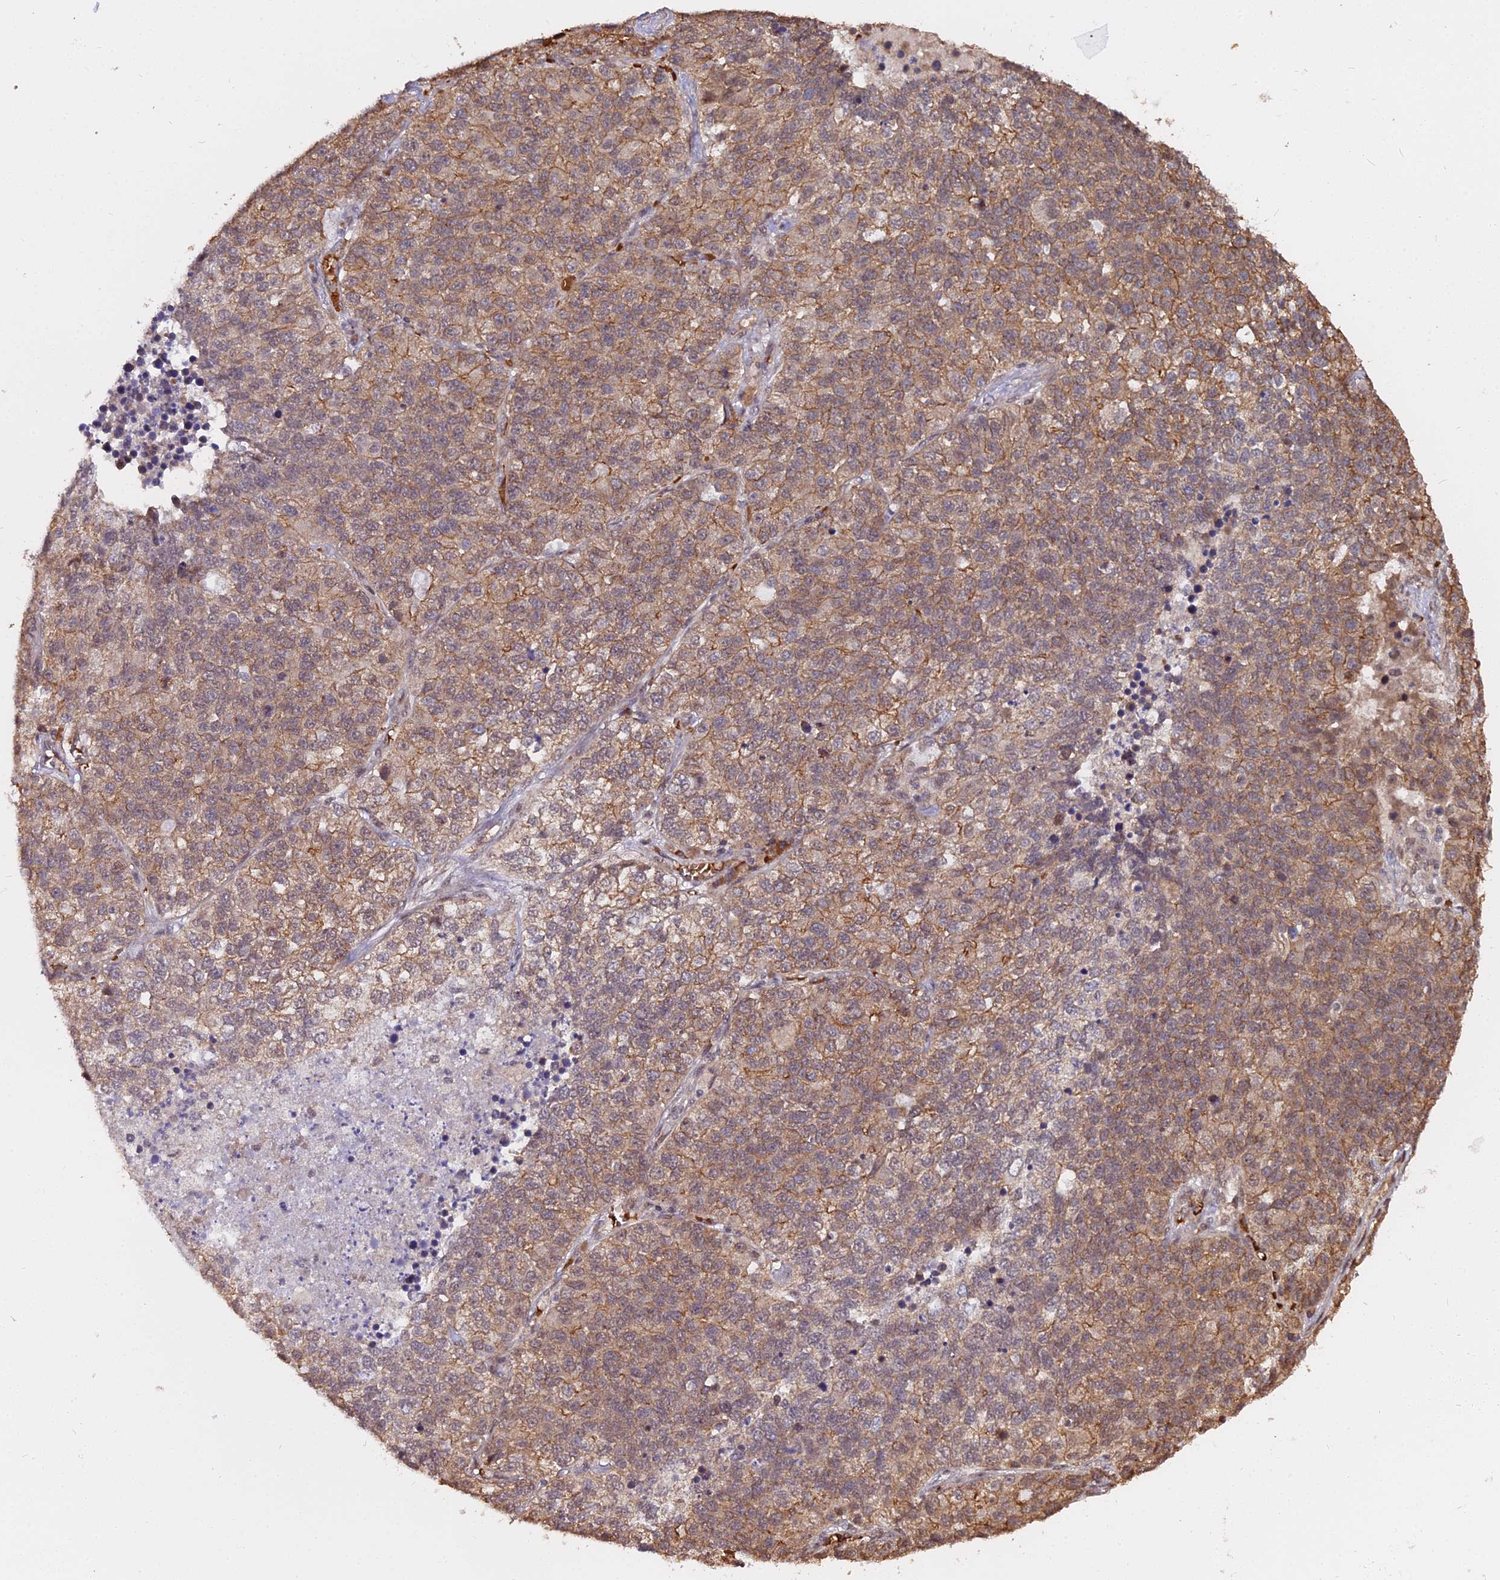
{"staining": {"intensity": "moderate", "quantity": "25%-75%", "location": "cytoplasmic/membranous"}, "tissue": "lung cancer", "cell_type": "Tumor cells", "image_type": "cancer", "snomed": [{"axis": "morphology", "description": "Adenocarcinoma, NOS"}, {"axis": "topography", "description": "Lung"}], "caption": "Immunohistochemistry (DAB) staining of human lung adenocarcinoma reveals moderate cytoplasmic/membranous protein expression in about 25%-75% of tumor cells.", "gene": "ZDBF2", "patient": {"sex": "male", "age": 49}}